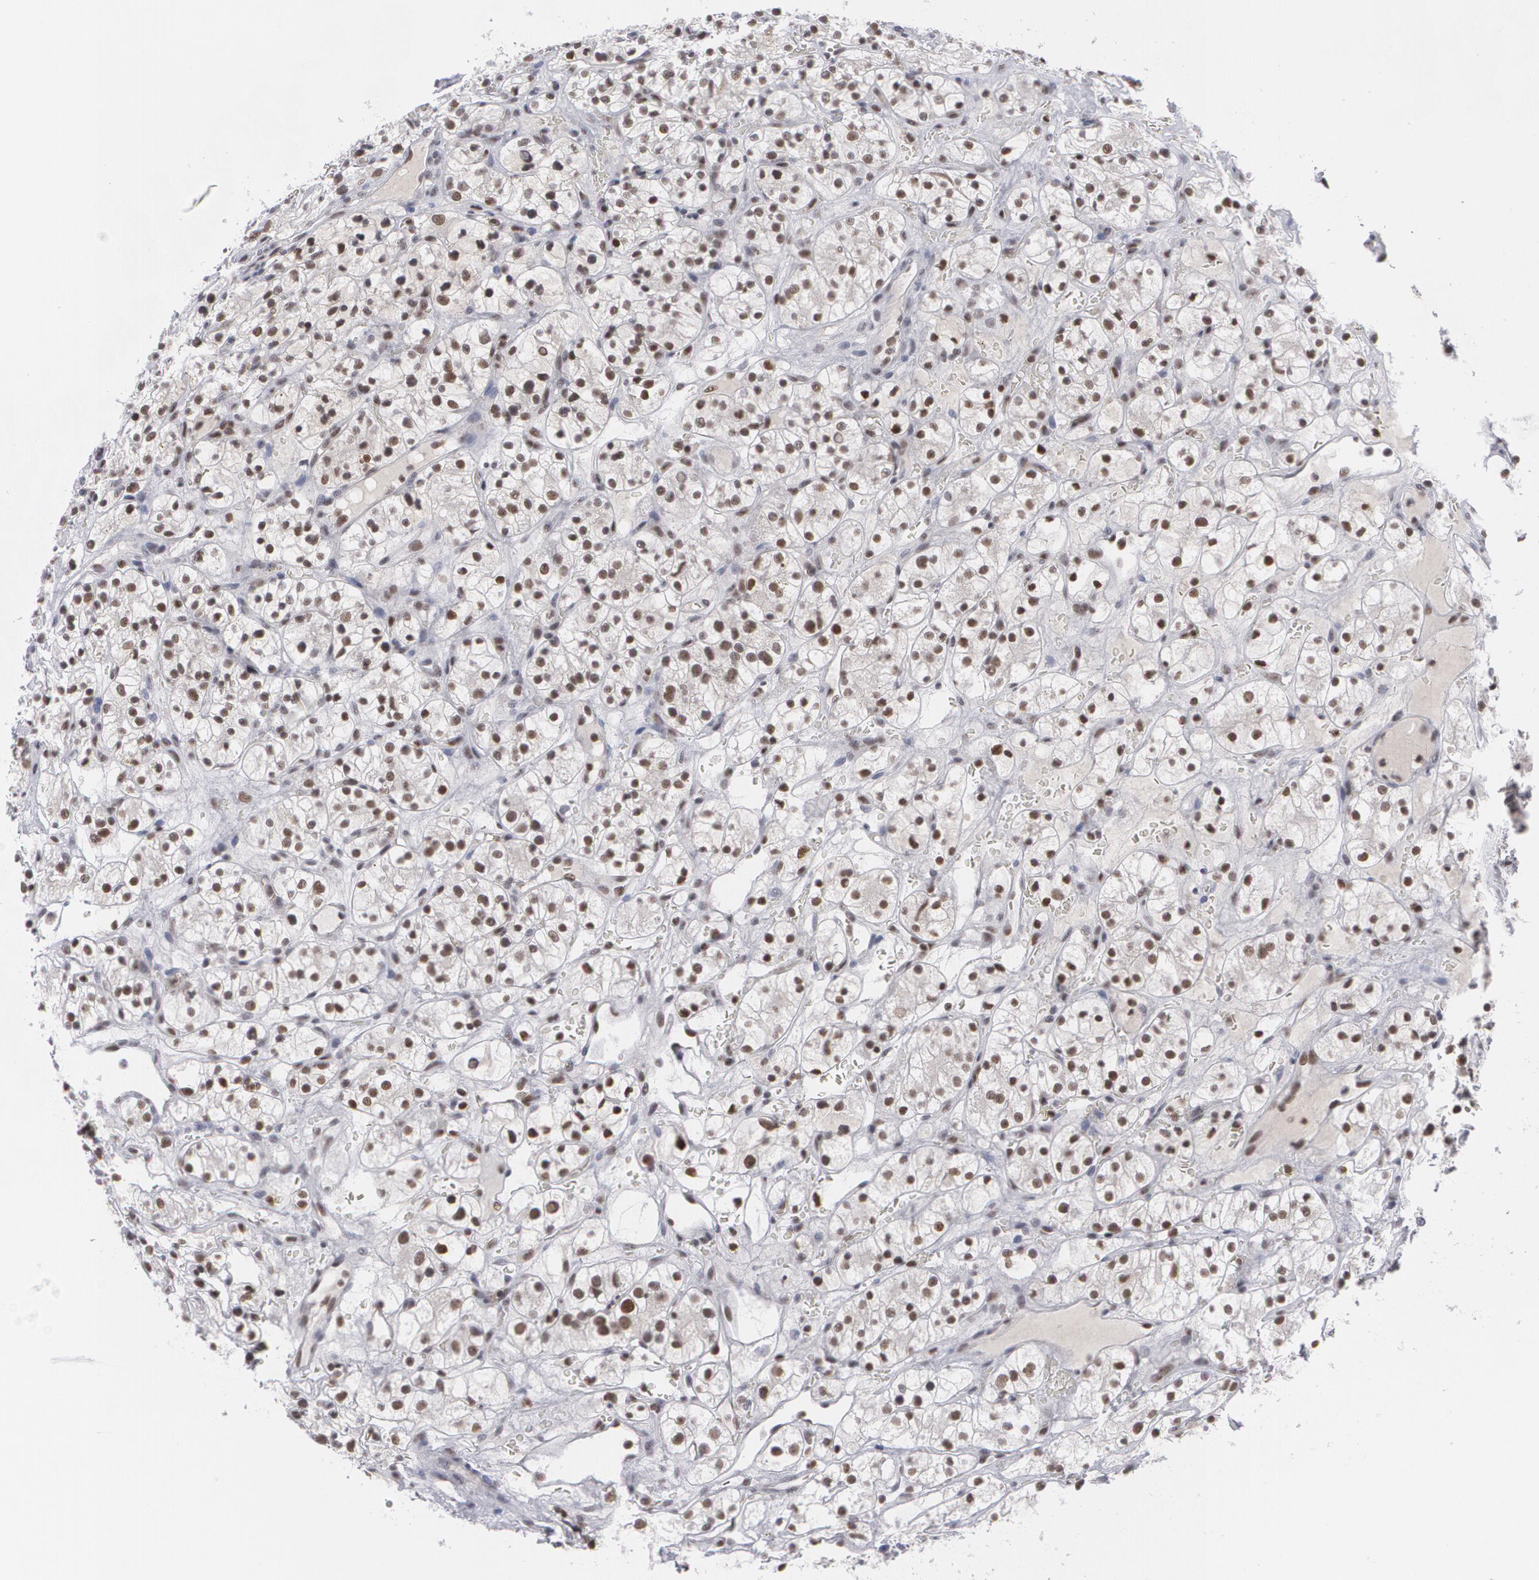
{"staining": {"intensity": "moderate", "quantity": "25%-75%", "location": "nuclear"}, "tissue": "renal cancer", "cell_type": "Tumor cells", "image_type": "cancer", "snomed": [{"axis": "morphology", "description": "Adenocarcinoma, NOS"}, {"axis": "topography", "description": "Kidney"}], "caption": "IHC of renal cancer (adenocarcinoma) exhibits medium levels of moderate nuclear expression in about 25%-75% of tumor cells.", "gene": "MCL1", "patient": {"sex": "female", "age": 60}}